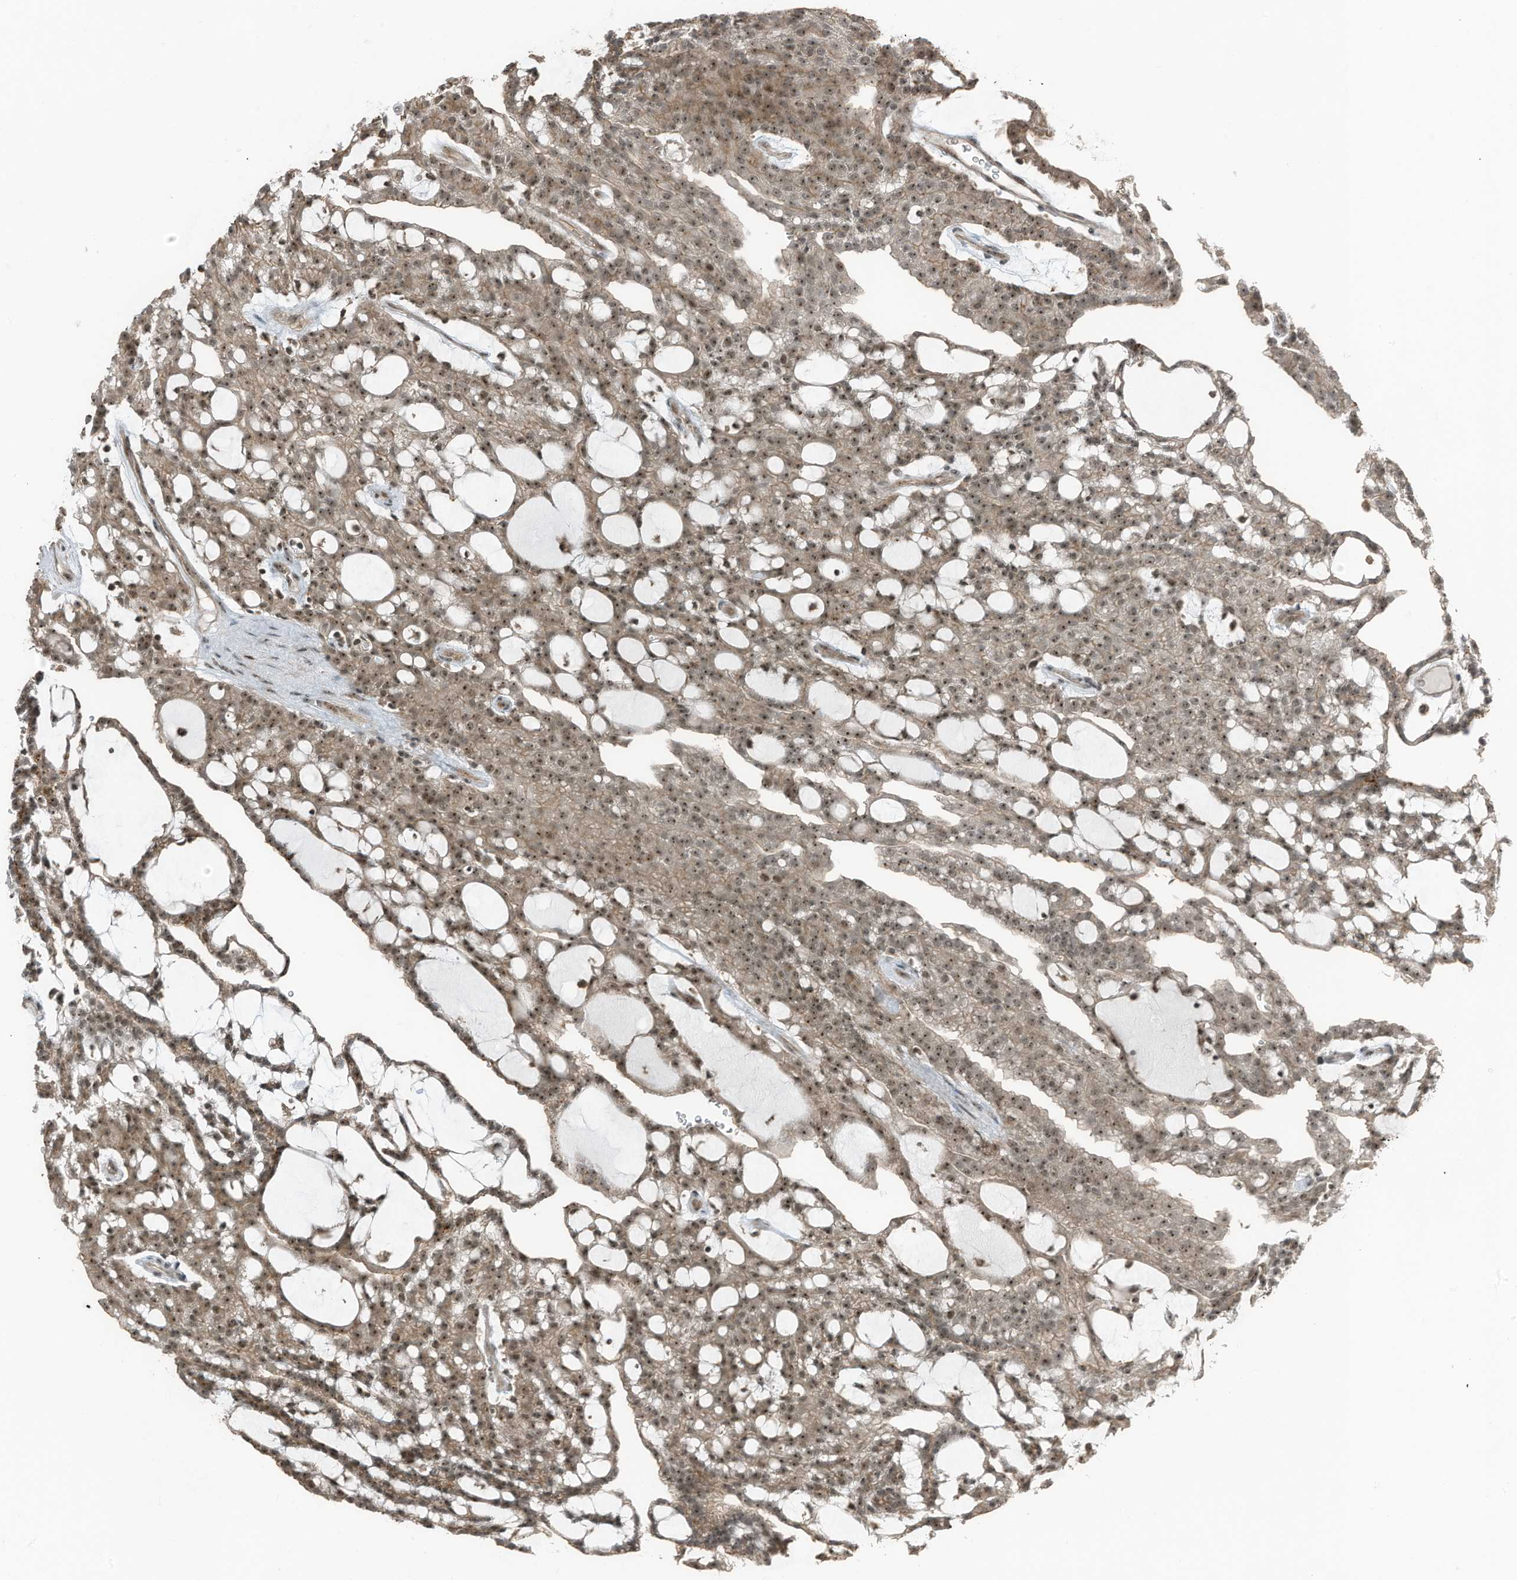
{"staining": {"intensity": "moderate", "quantity": ">75%", "location": "cytoplasmic/membranous,nuclear"}, "tissue": "renal cancer", "cell_type": "Tumor cells", "image_type": "cancer", "snomed": [{"axis": "morphology", "description": "Adenocarcinoma, NOS"}, {"axis": "topography", "description": "Kidney"}], "caption": "Immunohistochemistry photomicrograph of neoplastic tissue: human renal cancer (adenocarcinoma) stained using immunohistochemistry reveals medium levels of moderate protein expression localized specifically in the cytoplasmic/membranous and nuclear of tumor cells, appearing as a cytoplasmic/membranous and nuclear brown color.", "gene": "UTP3", "patient": {"sex": "male", "age": 63}}